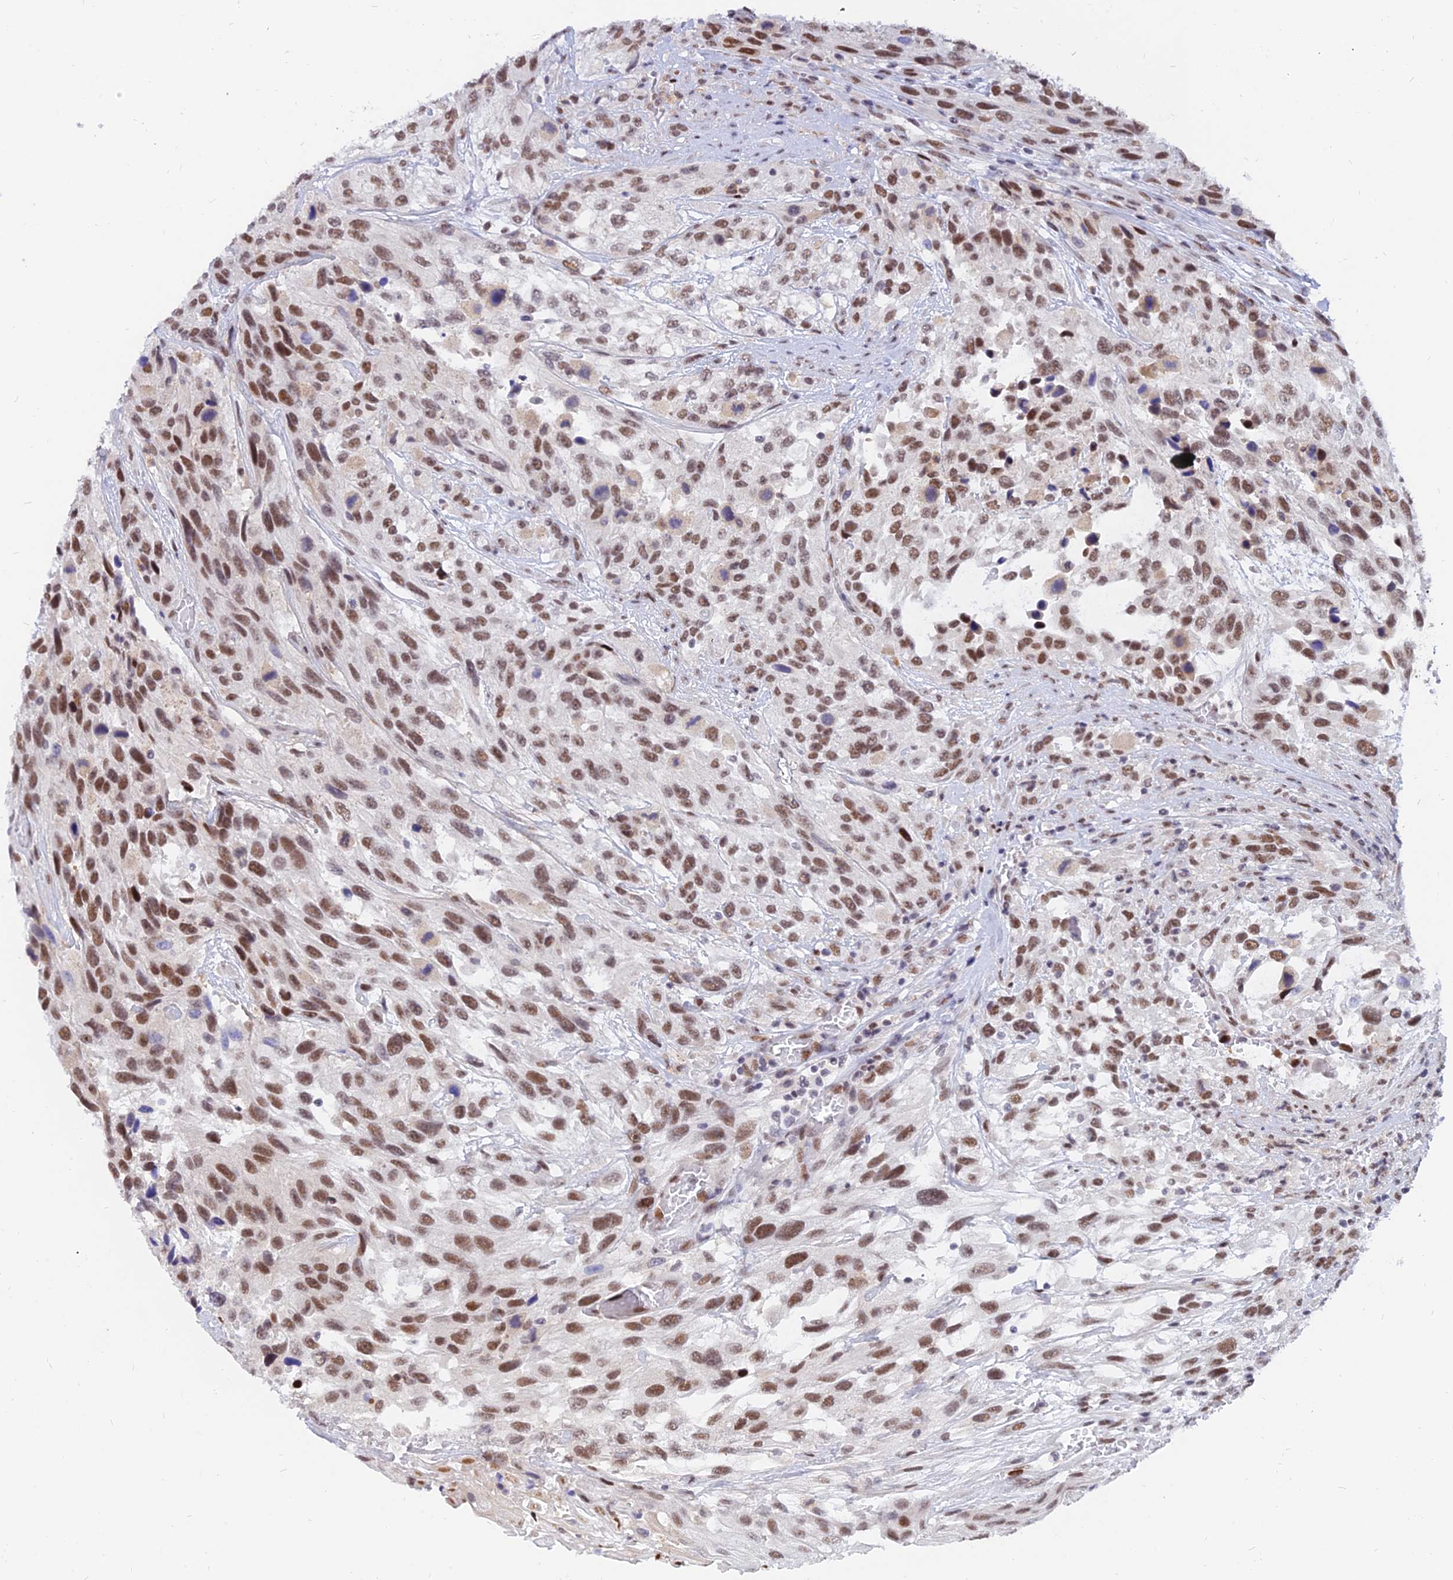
{"staining": {"intensity": "moderate", "quantity": ">75%", "location": "nuclear"}, "tissue": "urothelial cancer", "cell_type": "Tumor cells", "image_type": "cancer", "snomed": [{"axis": "morphology", "description": "Urothelial carcinoma, High grade"}, {"axis": "topography", "description": "Urinary bladder"}], "caption": "Approximately >75% of tumor cells in human high-grade urothelial carcinoma exhibit moderate nuclear protein staining as visualized by brown immunohistochemical staining.", "gene": "DPY30", "patient": {"sex": "female", "age": 70}}